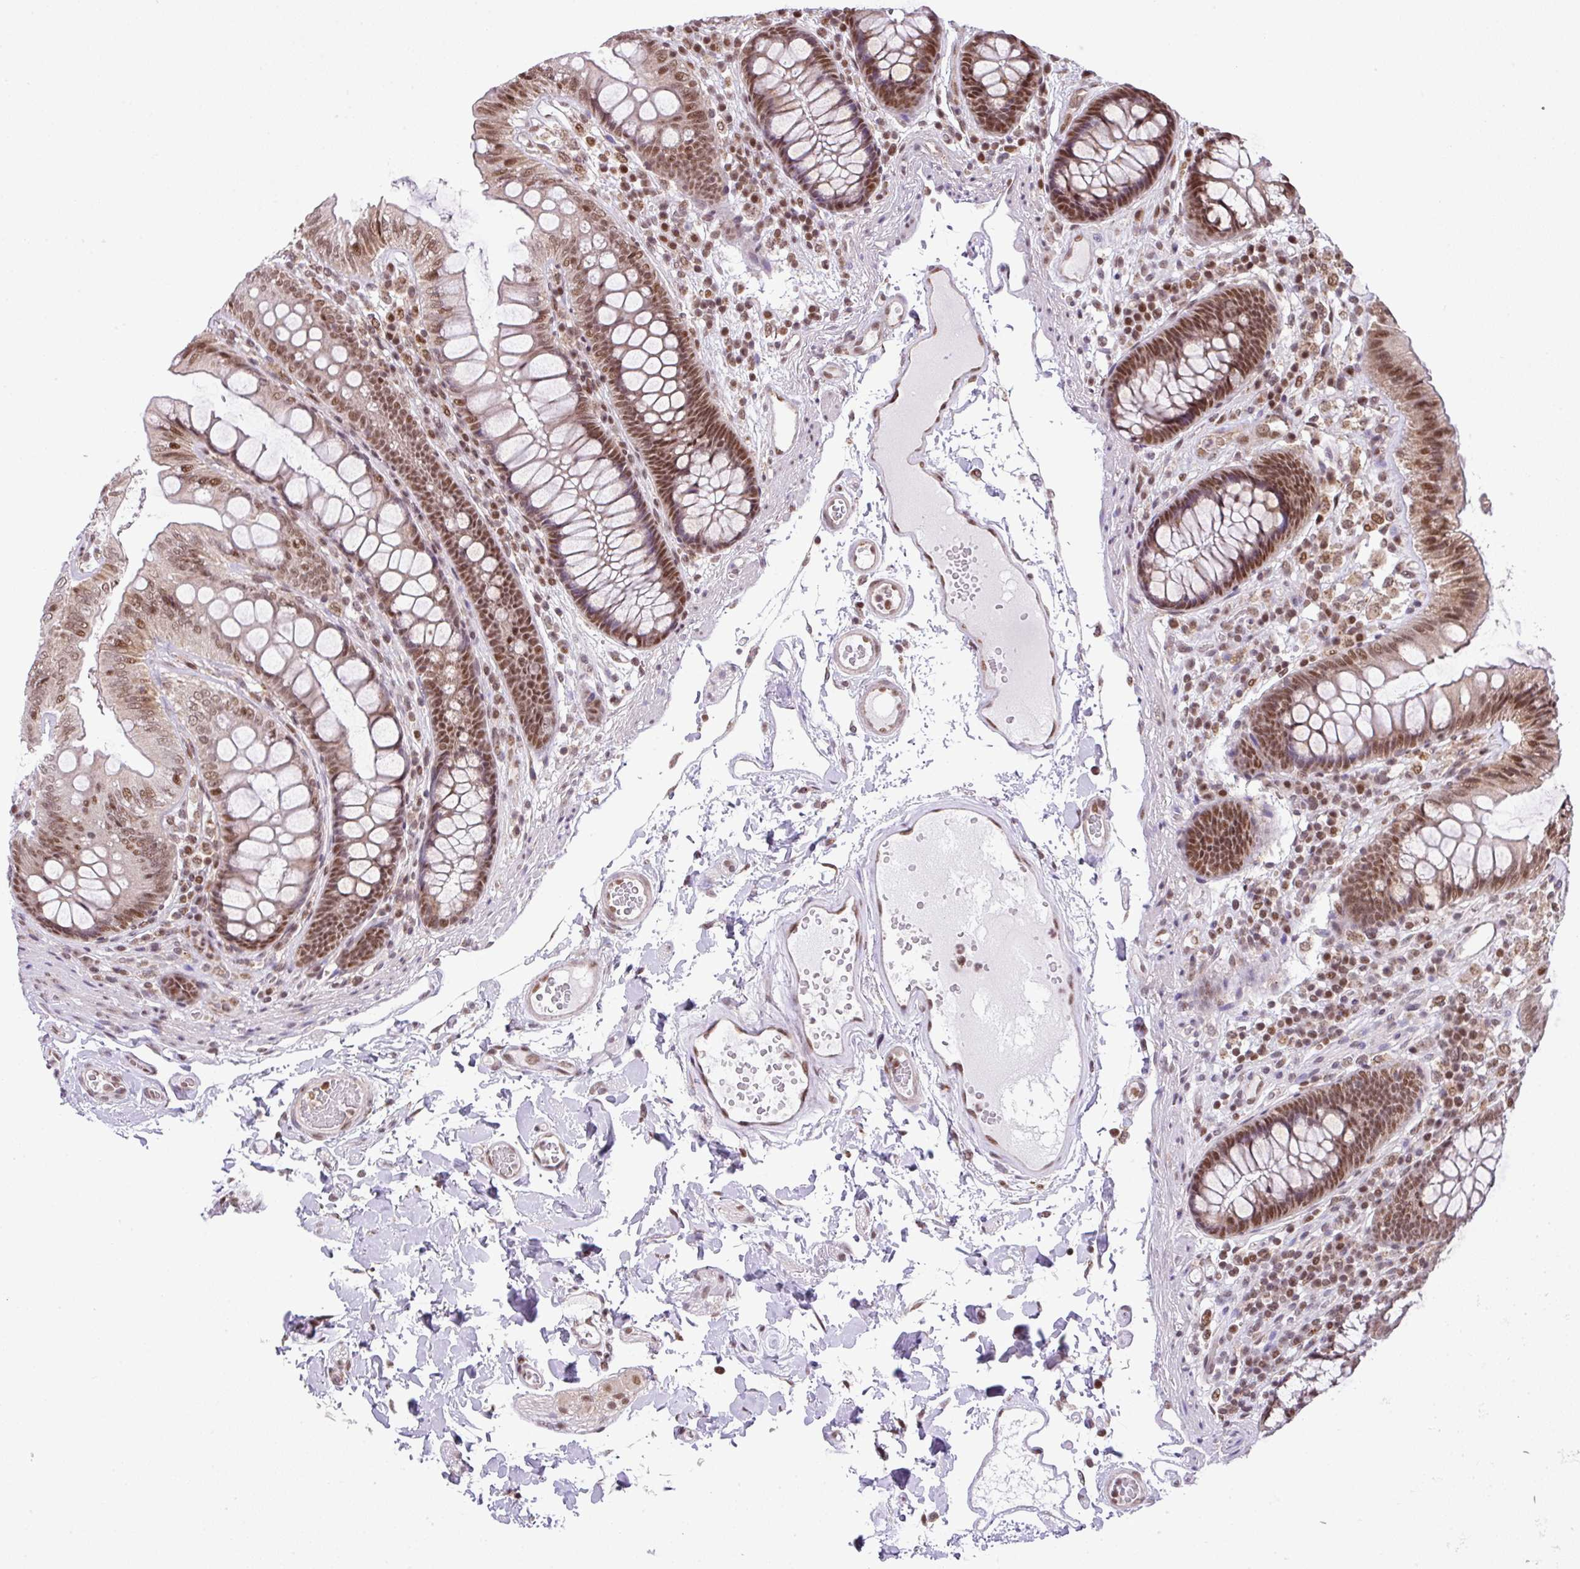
{"staining": {"intensity": "moderate", "quantity": ">75%", "location": "nuclear"}, "tissue": "colon", "cell_type": "Endothelial cells", "image_type": "normal", "snomed": [{"axis": "morphology", "description": "Normal tissue, NOS"}, {"axis": "topography", "description": "Colon"}], "caption": "IHC (DAB) staining of benign colon demonstrates moderate nuclear protein positivity in about >75% of endothelial cells.", "gene": "PLK1", "patient": {"sex": "male", "age": 84}}